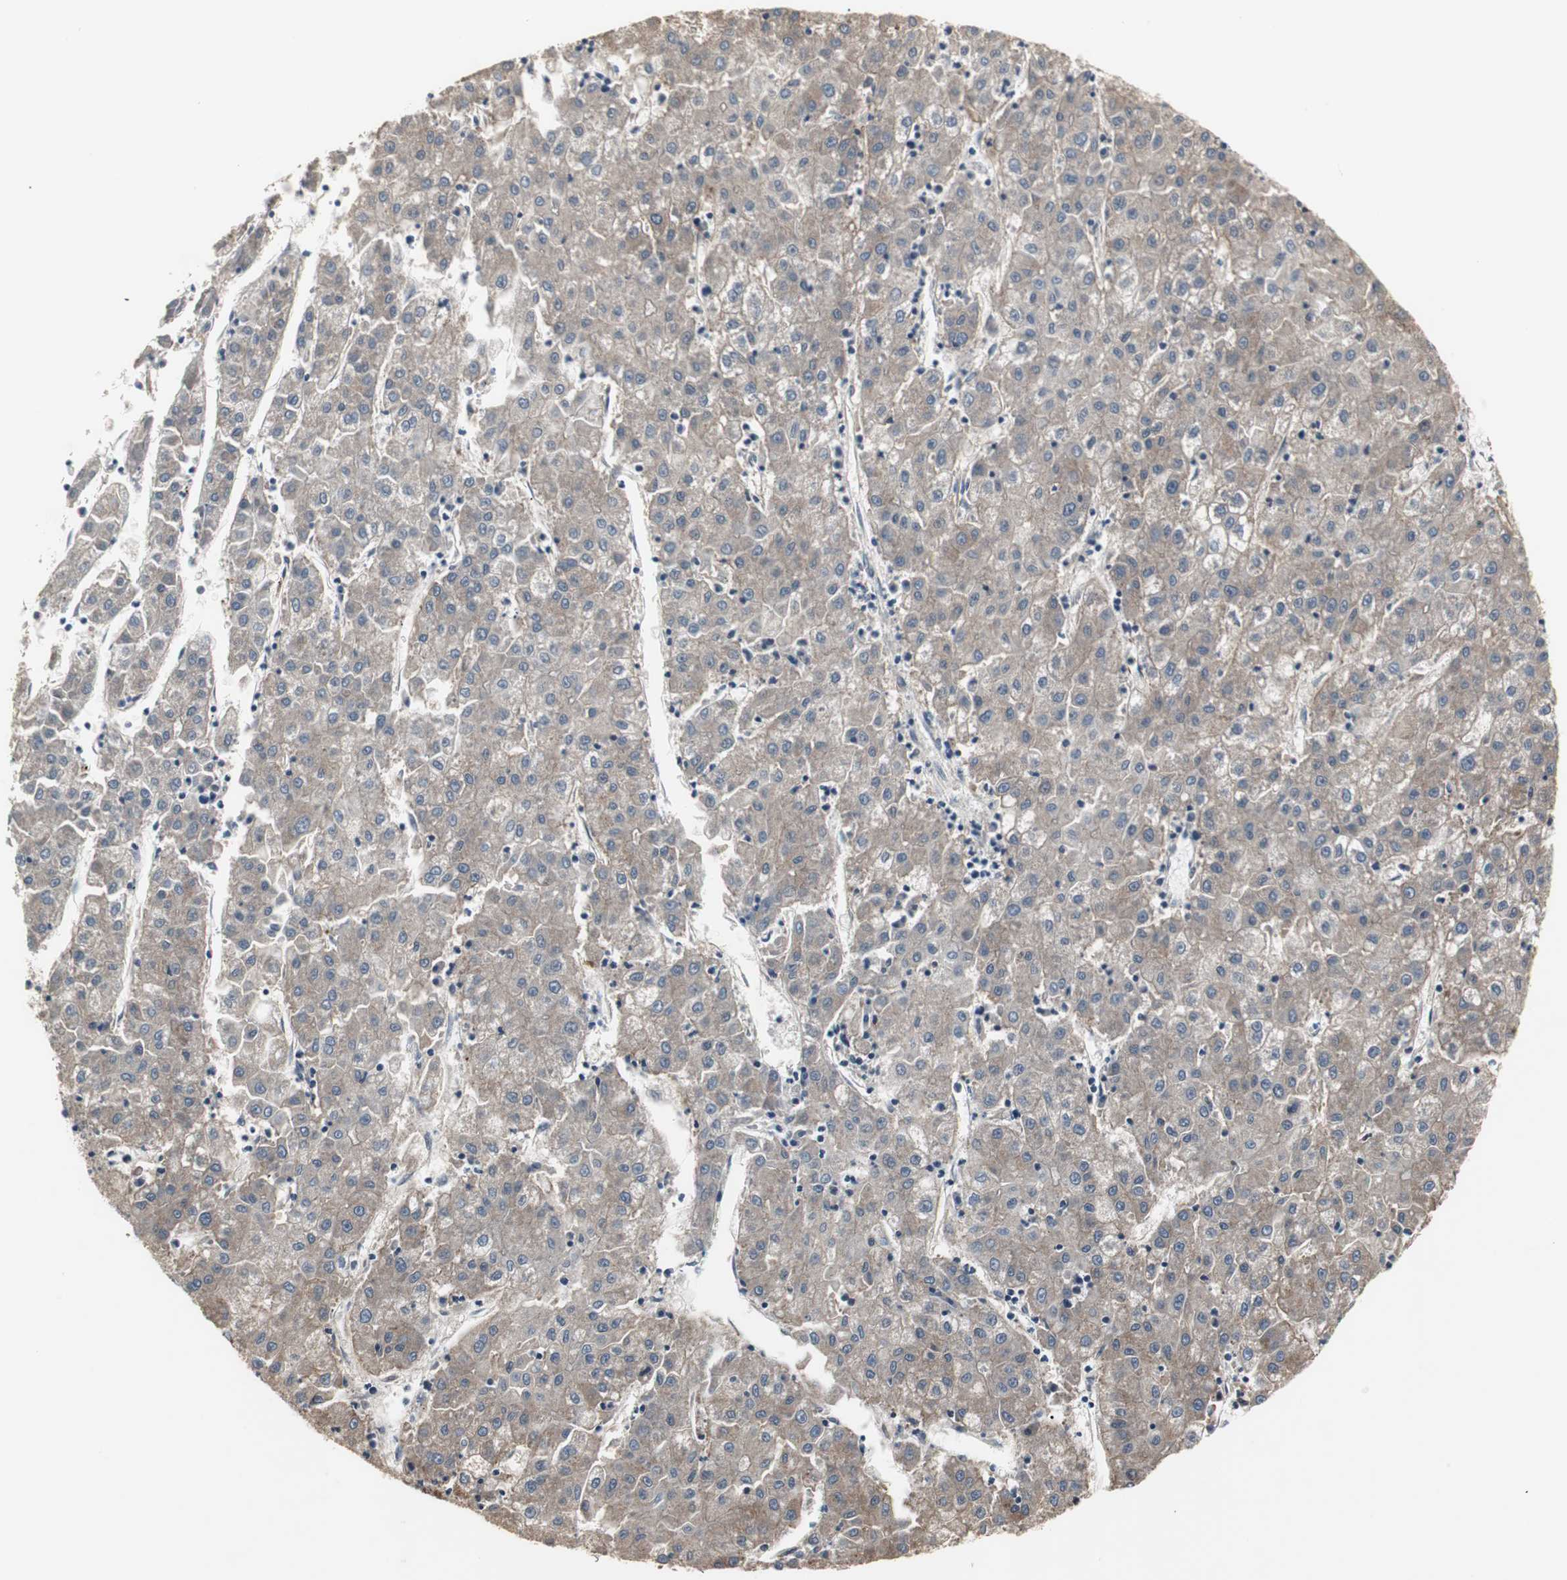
{"staining": {"intensity": "weak", "quantity": ">75%", "location": "cytoplasmic/membranous"}, "tissue": "liver cancer", "cell_type": "Tumor cells", "image_type": "cancer", "snomed": [{"axis": "morphology", "description": "Carcinoma, Hepatocellular, NOS"}, {"axis": "topography", "description": "Liver"}], "caption": "Protein staining demonstrates weak cytoplasmic/membranous staining in approximately >75% of tumor cells in liver hepatocellular carcinoma.", "gene": "ATP2B2", "patient": {"sex": "male", "age": 72}}